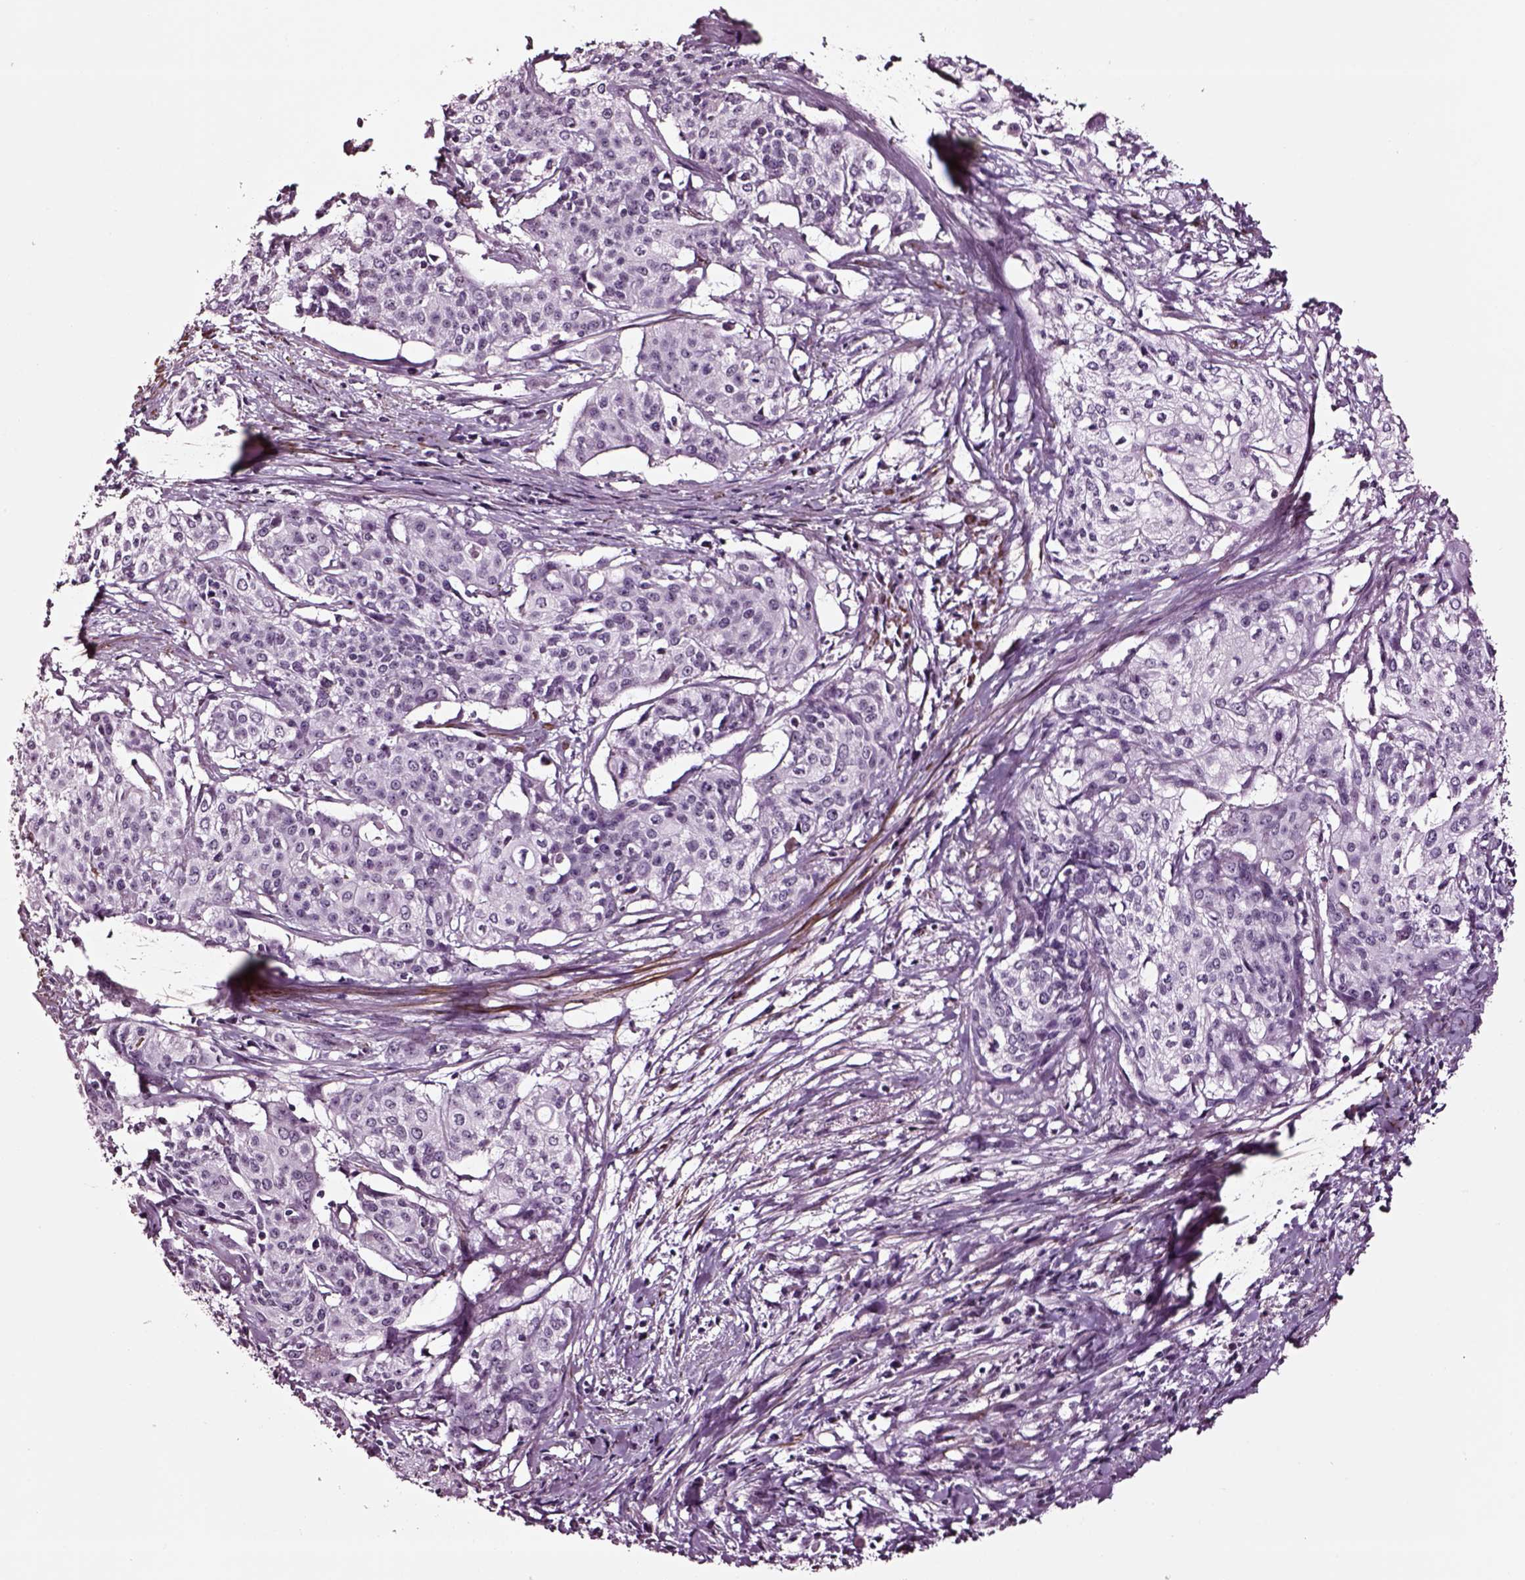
{"staining": {"intensity": "negative", "quantity": "none", "location": "none"}, "tissue": "cervical cancer", "cell_type": "Tumor cells", "image_type": "cancer", "snomed": [{"axis": "morphology", "description": "Squamous cell carcinoma, NOS"}, {"axis": "topography", "description": "Cervix"}], "caption": "Immunohistochemistry (IHC) photomicrograph of human cervical cancer stained for a protein (brown), which shows no staining in tumor cells.", "gene": "SOX10", "patient": {"sex": "female", "age": 39}}